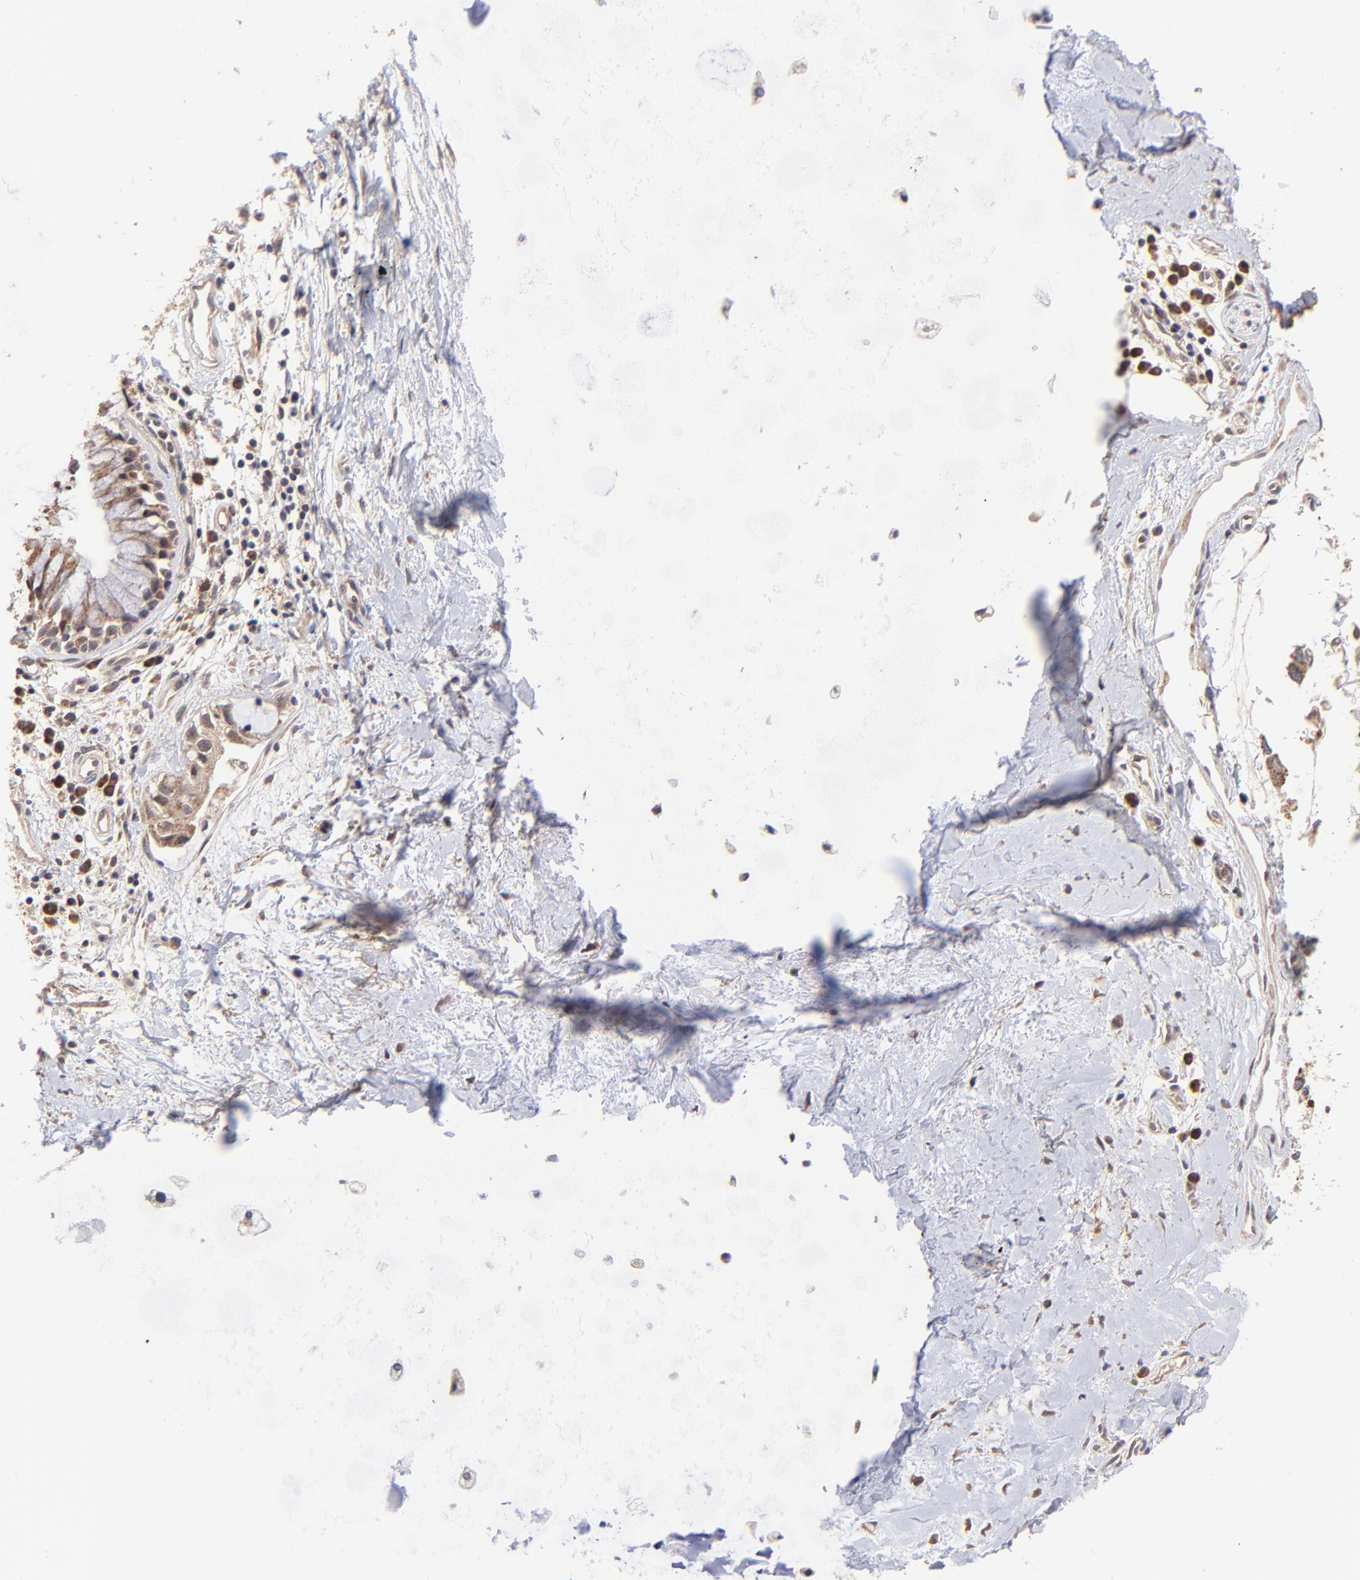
{"staining": {"intensity": "weak", "quantity": "25%-75%", "location": "cytoplasmic/membranous"}, "tissue": "adipose tissue", "cell_type": "Adipocytes", "image_type": "normal", "snomed": [{"axis": "morphology", "description": "Normal tissue, NOS"}, {"axis": "morphology", "description": "Adenocarcinoma, NOS"}, {"axis": "topography", "description": "Cartilage tissue"}, {"axis": "topography", "description": "Bronchus"}, {"axis": "topography", "description": "Lung"}], "caption": "Approximately 25%-75% of adipocytes in benign human adipose tissue reveal weak cytoplasmic/membranous protein positivity as visualized by brown immunohistochemical staining.", "gene": "BAIAP2L2", "patient": {"sex": "female", "age": 67}}